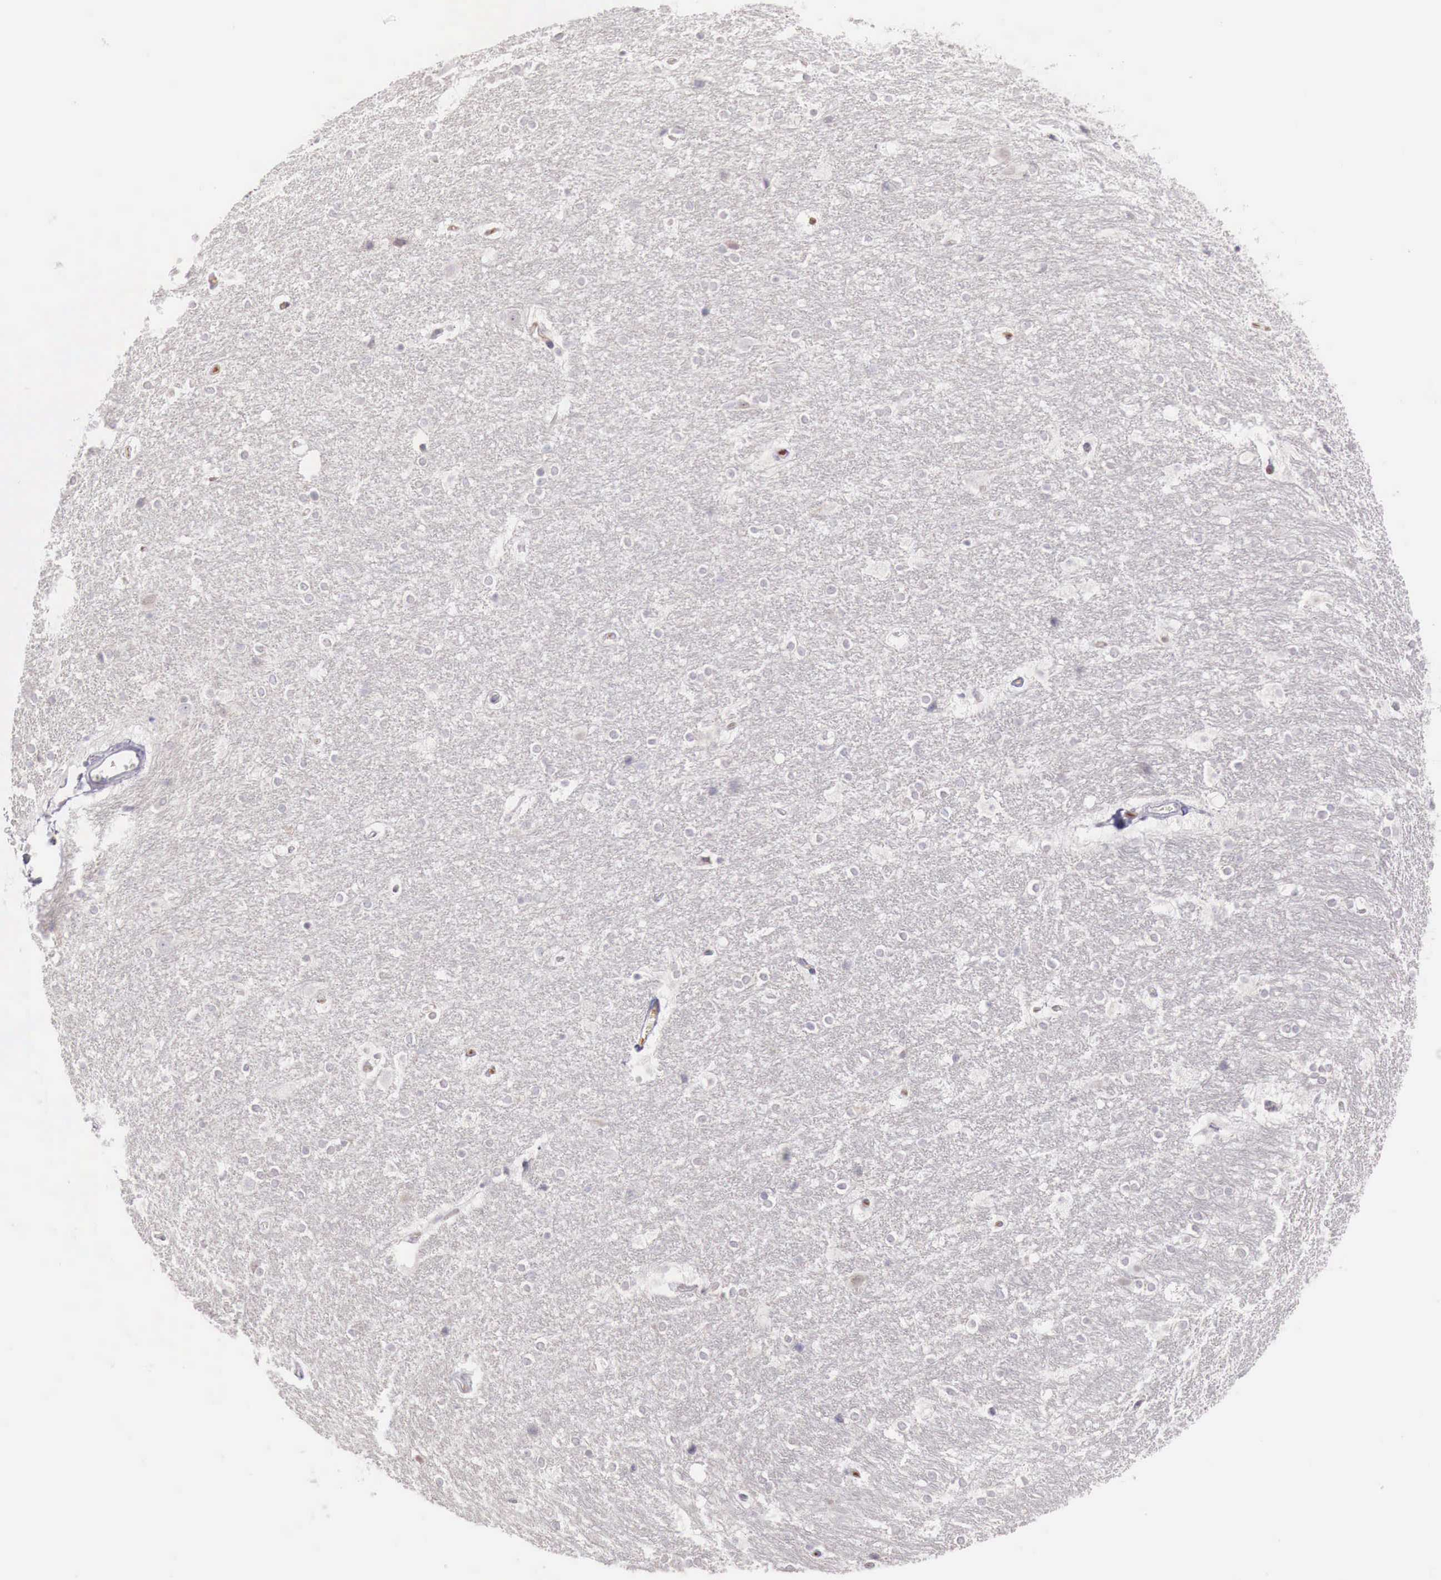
{"staining": {"intensity": "negative", "quantity": "none", "location": "none"}, "tissue": "hippocampus", "cell_type": "Glial cells", "image_type": "normal", "snomed": [{"axis": "morphology", "description": "Normal tissue, NOS"}, {"axis": "topography", "description": "Hippocampus"}], "caption": "High magnification brightfield microscopy of benign hippocampus stained with DAB (3,3'-diaminobenzidine) (brown) and counterstained with hematoxylin (blue): glial cells show no significant staining.", "gene": "XPNPEP2", "patient": {"sex": "female", "age": 19}}